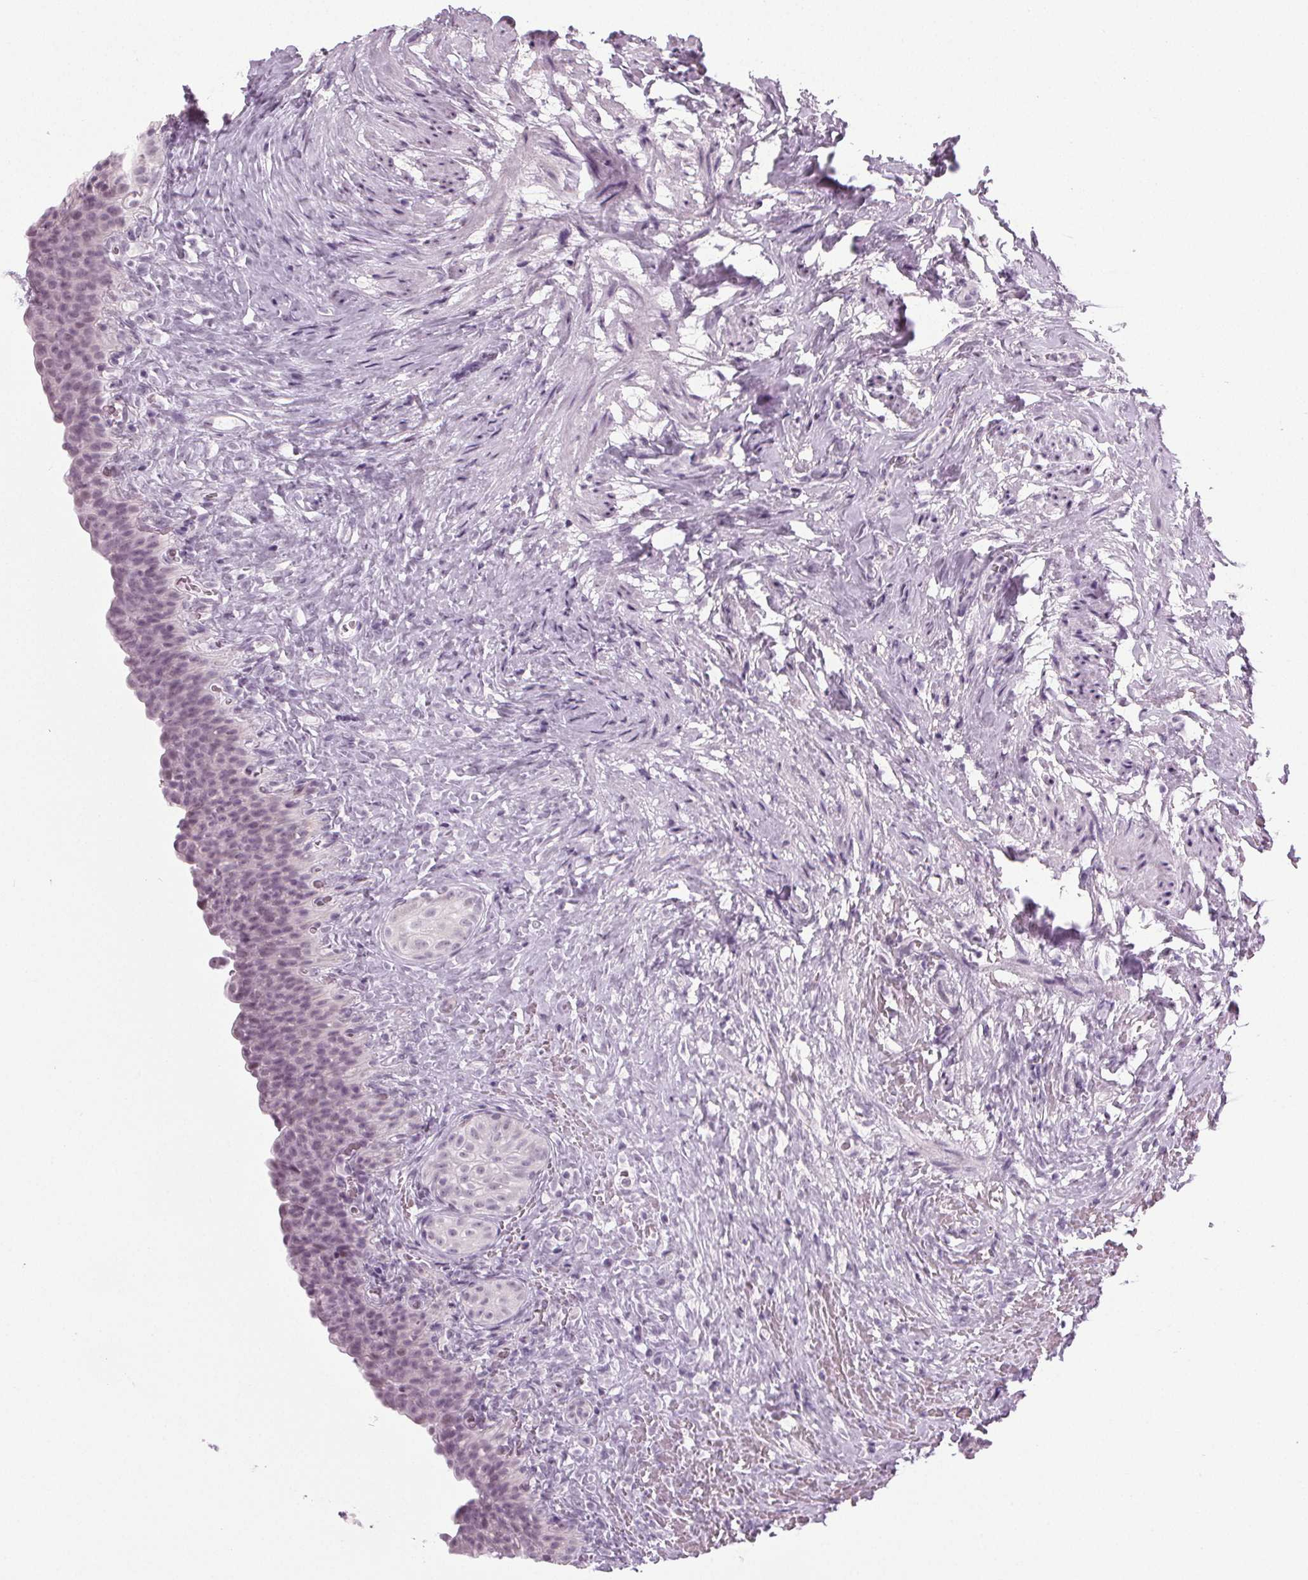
{"staining": {"intensity": "weak", "quantity": "<25%", "location": "nuclear"}, "tissue": "urinary bladder", "cell_type": "Urothelial cells", "image_type": "normal", "snomed": [{"axis": "morphology", "description": "Normal tissue, NOS"}, {"axis": "topography", "description": "Urinary bladder"}, {"axis": "topography", "description": "Prostate"}], "caption": "Immunohistochemistry (IHC) of benign human urinary bladder shows no staining in urothelial cells.", "gene": "IGF2BP1", "patient": {"sex": "male", "age": 76}}